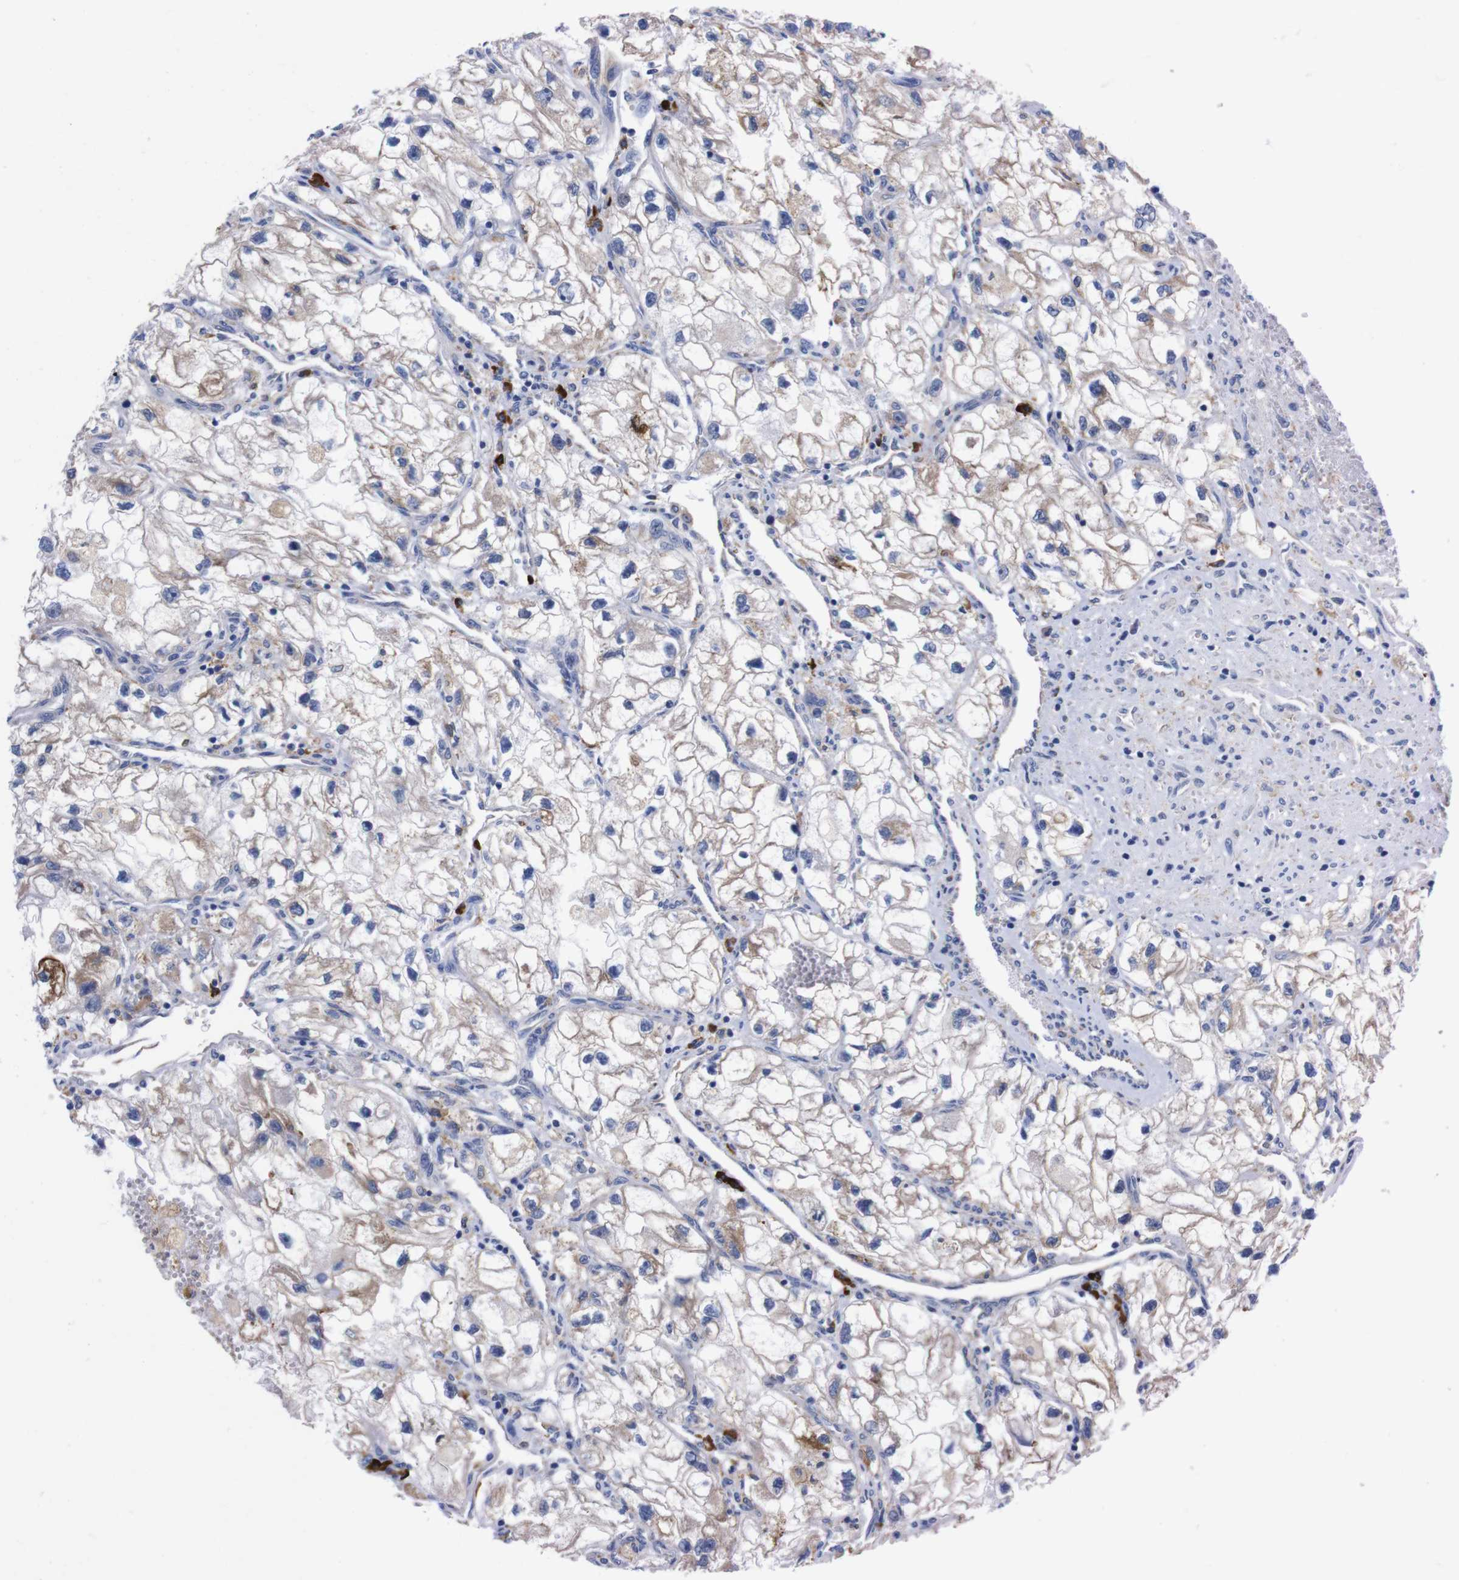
{"staining": {"intensity": "weak", "quantity": "<25%", "location": "cytoplasmic/membranous"}, "tissue": "renal cancer", "cell_type": "Tumor cells", "image_type": "cancer", "snomed": [{"axis": "morphology", "description": "Adenocarcinoma, NOS"}, {"axis": "topography", "description": "Kidney"}], "caption": "IHC photomicrograph of neoplastic tissue: human renal cancer stained with DAB (3,3'-diaminobenzidine) demonstrates no significant protein expression in tumor cells. (Brightfield microscopy of DAB immunohistochemistry at high magnification).", "gene": "NEBL", "patient": {"sex": "female", "age": 70}}